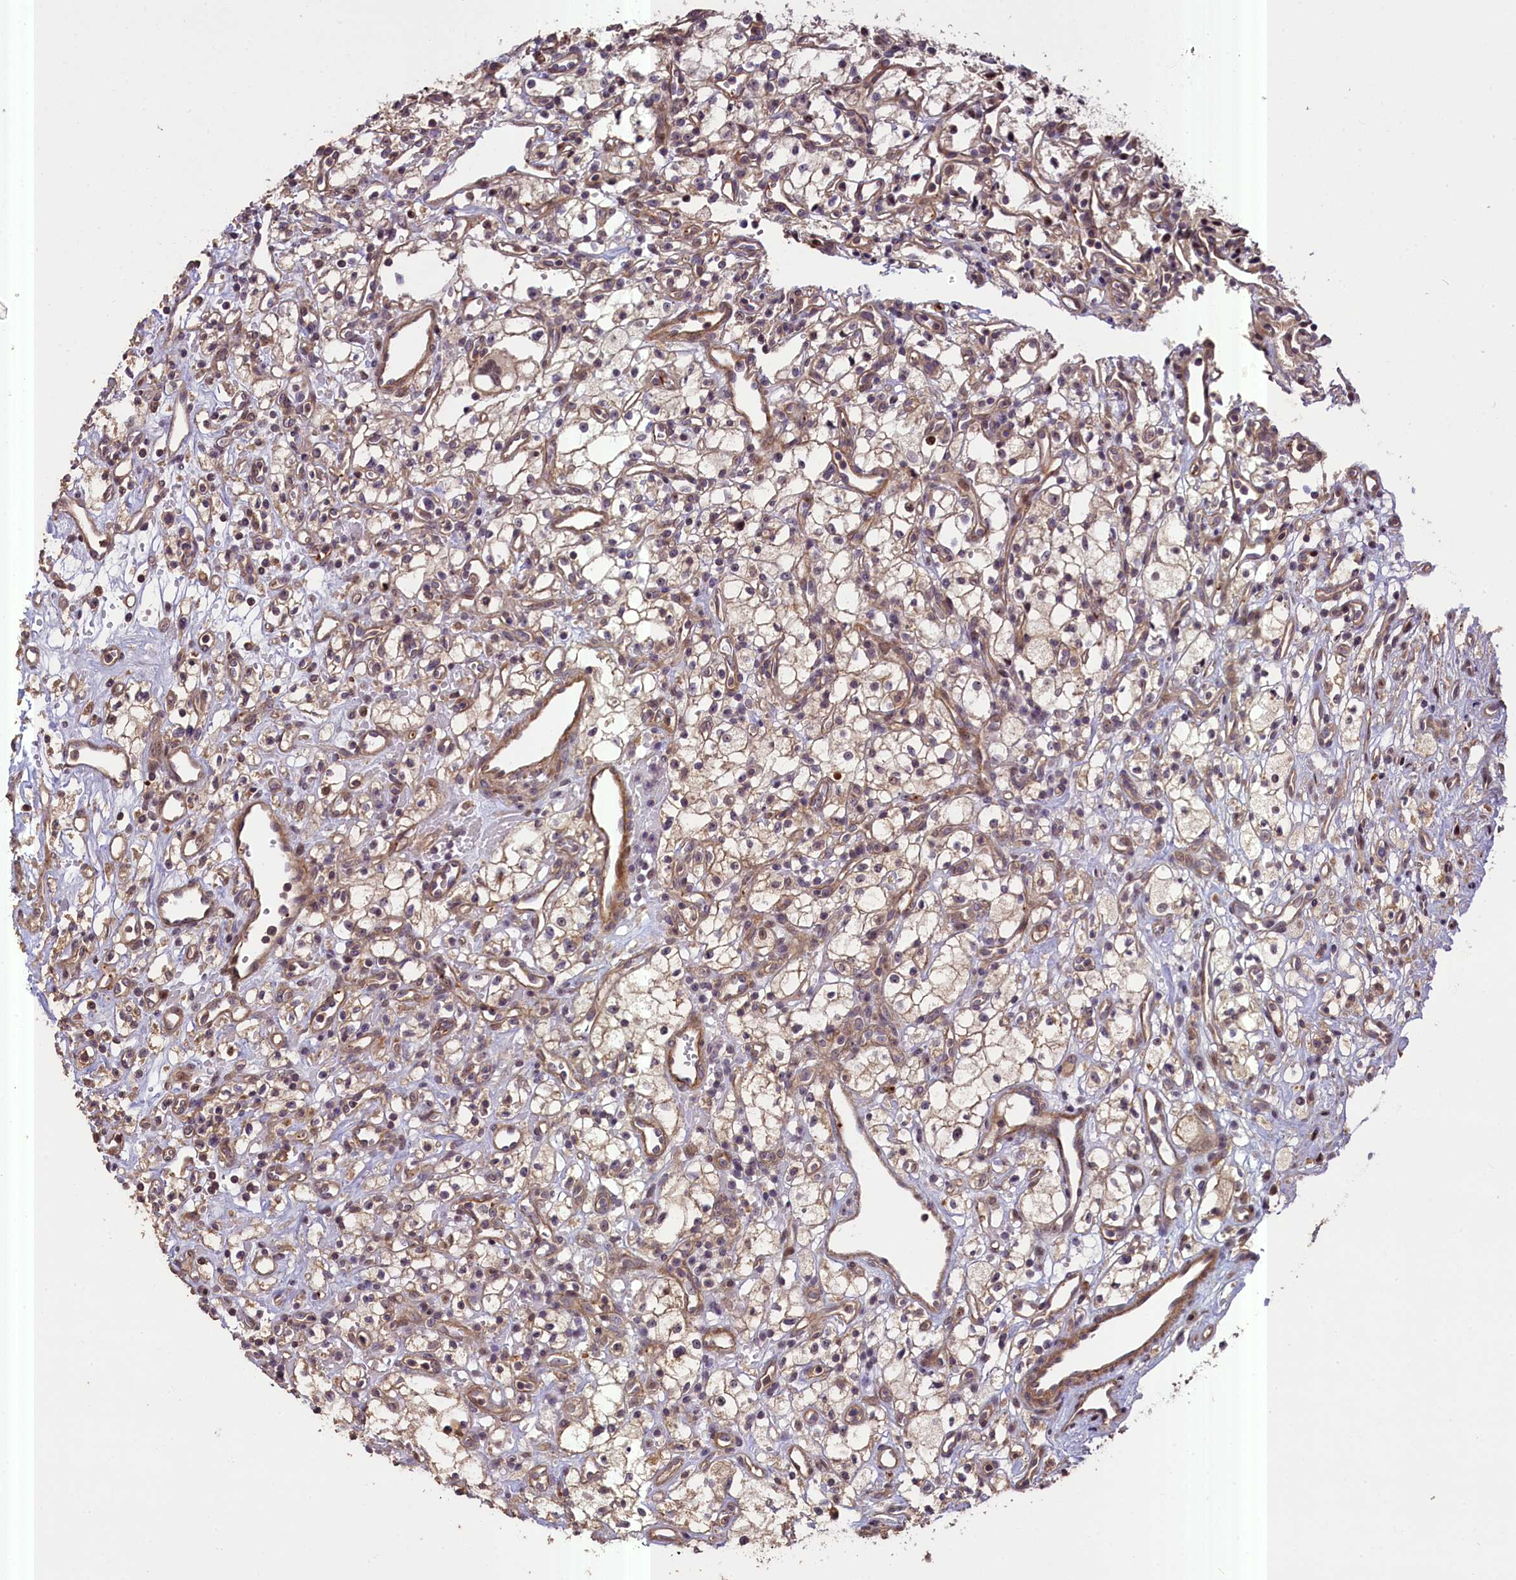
{"staining": {"intensity": "weak", "quantity": "25%-75%", "location": "cytoplasmic/membranous,nuclear"}, "tissue": "renal cancer", "cell_type": "Tumor cells", "image_type": "cancer", "snomed": [{"axis": "morphology", "description": "Adenocarcinoma, NOS"}, {"axis": "topography", "description": "Kidney"}], "caption": "Immunohistochemical staining of human adenocarcinoma (renal) exhibits low levels of weak cytoplasmic/membranous and nuclear expression in about 25%-75% of tumor cells.", "gene": "FUZ", "patient": {"sex": "male", "age": 59}}